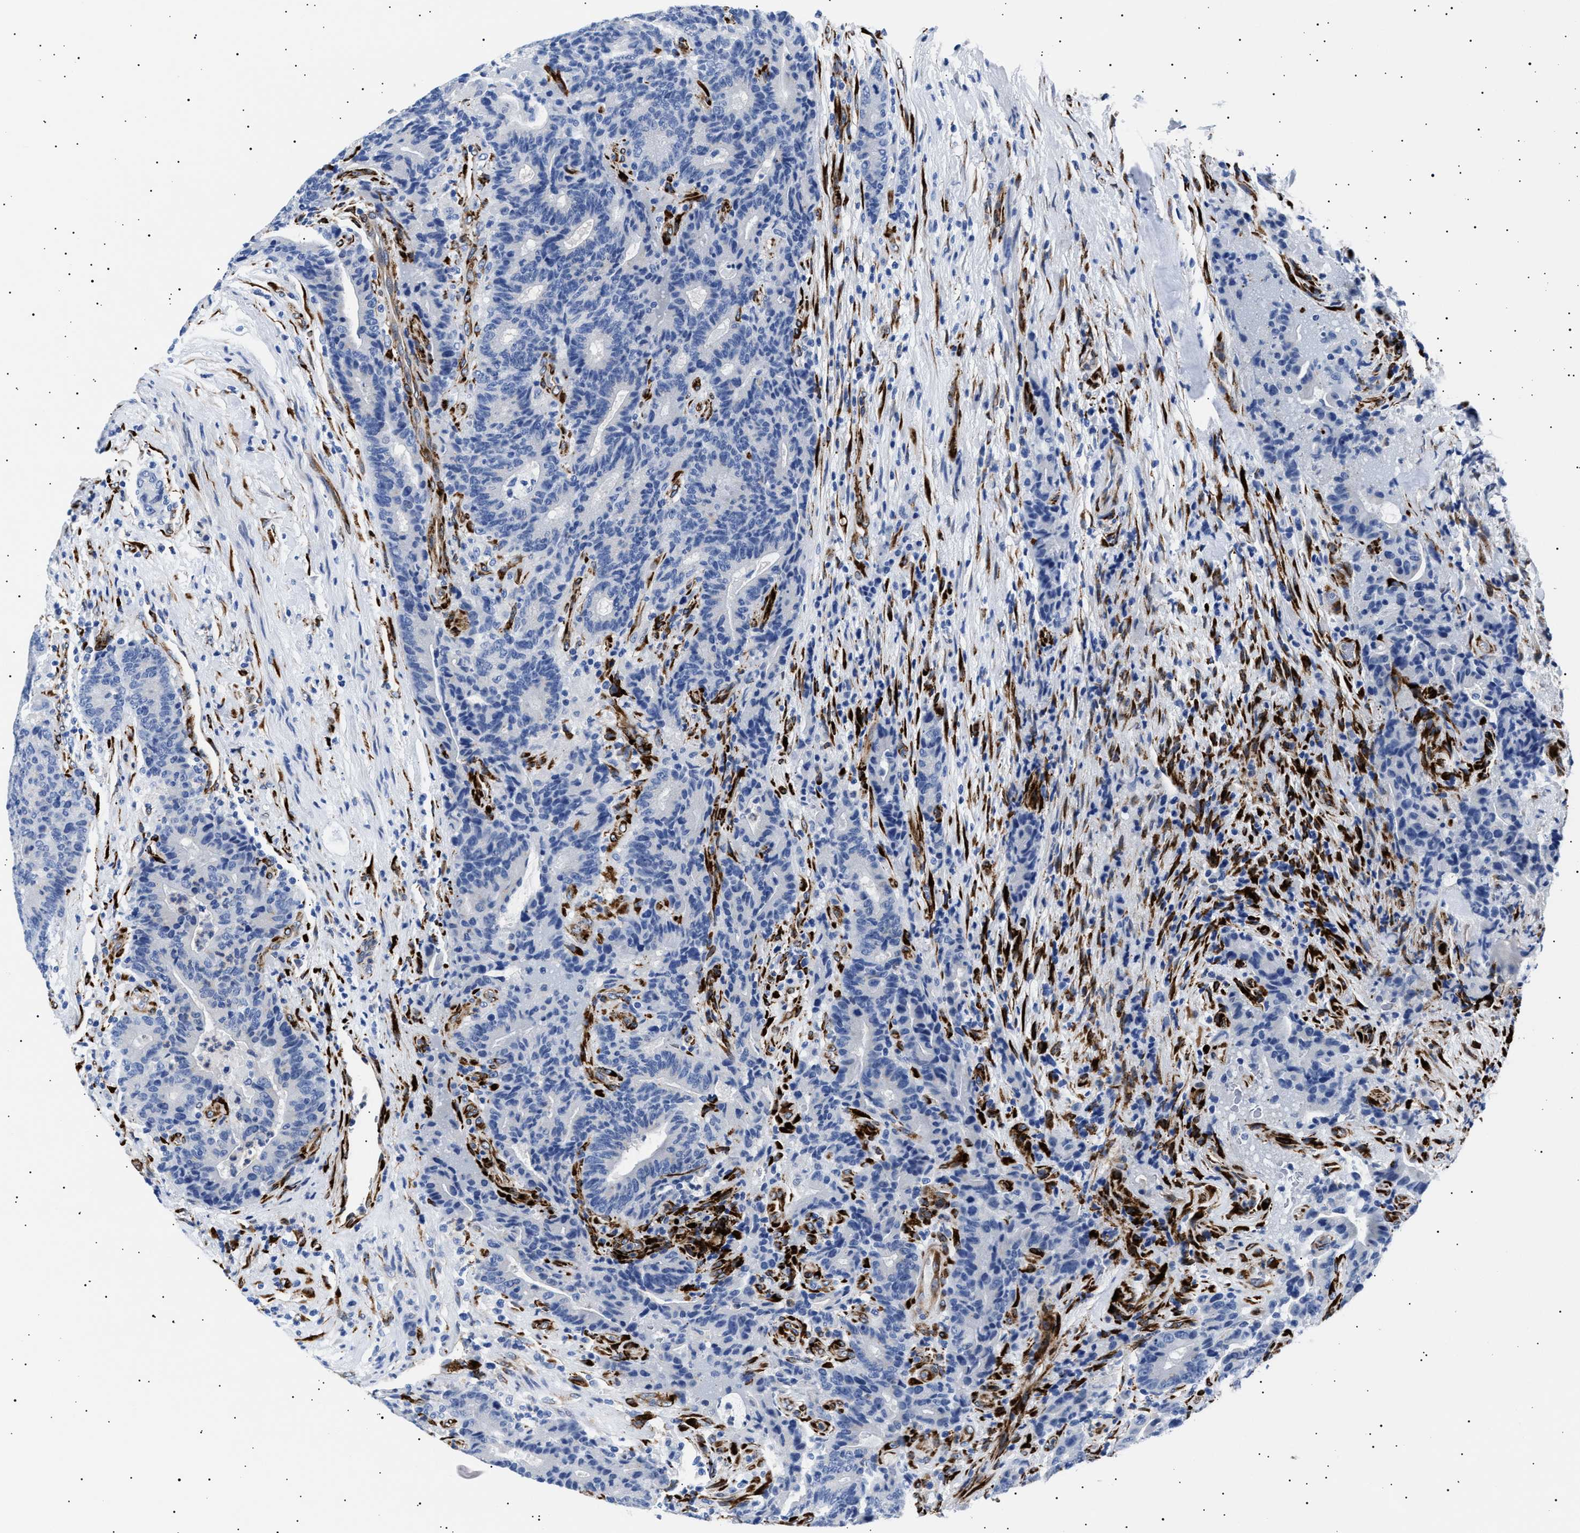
{"staining": {"intensity": "negative", "quantity": "none", "location": "none"}, "tissue": "colorectal cancer", "cell_type": "Tumor cells", "image_type": "cancer", "snomed": [{"axis": "morphology", "description": "Normal tissue, NOS"}, {"axis": "morphology", "description": "Adenocarcinoma, NOS"}, {"axis": "topography", "description": "Colon"}], "caption": "Tumor cells show no significant protein staining in colorectal adenocarcinoma. The staining is performed using DAB (3,3'-diaminobenzidine) brown chromogen with nuclei counter-stained in using hematoxylin.", "gene": "HEMGN", "patient": {"sex": "female", "age": 75}}